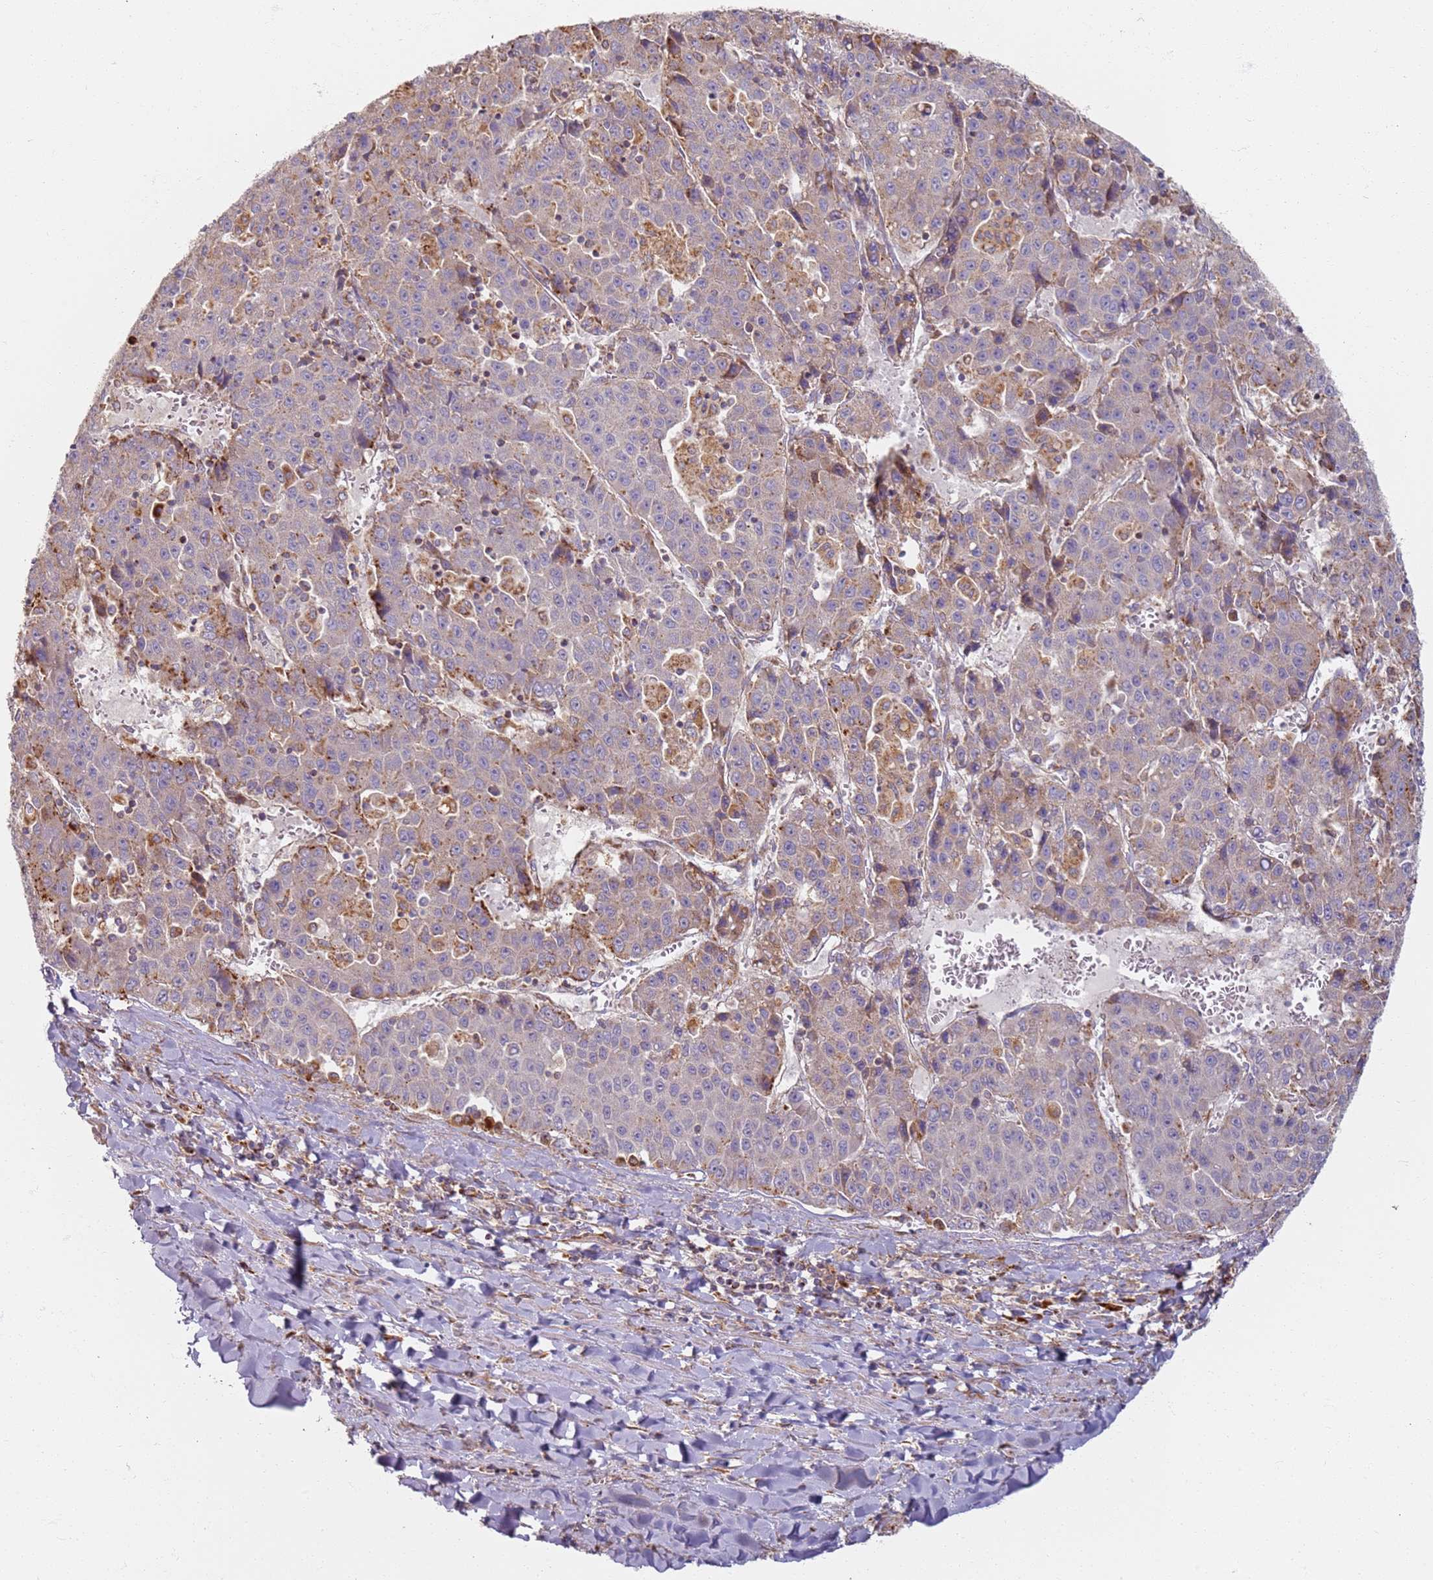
{"staining": {"intensity": "weak", "quantity": "<25%", "location": "cytoplasmic/membranous"}, "tissue": "liver cancer", "cell_type": "Tumor cells", "image_type": "cancer", "snomed": [{"axis": "morphology", "description": "Carcinoma, Hepatocellular, NOS"}, {"axis": "topography", "description": "Liver"}], "caption": "Protein analysis of liver hepatocellular carcinoma shows no significant expression in tumor cells.", "gene": "PROKR2", "patient": {"sex": "female", "age": 53}}